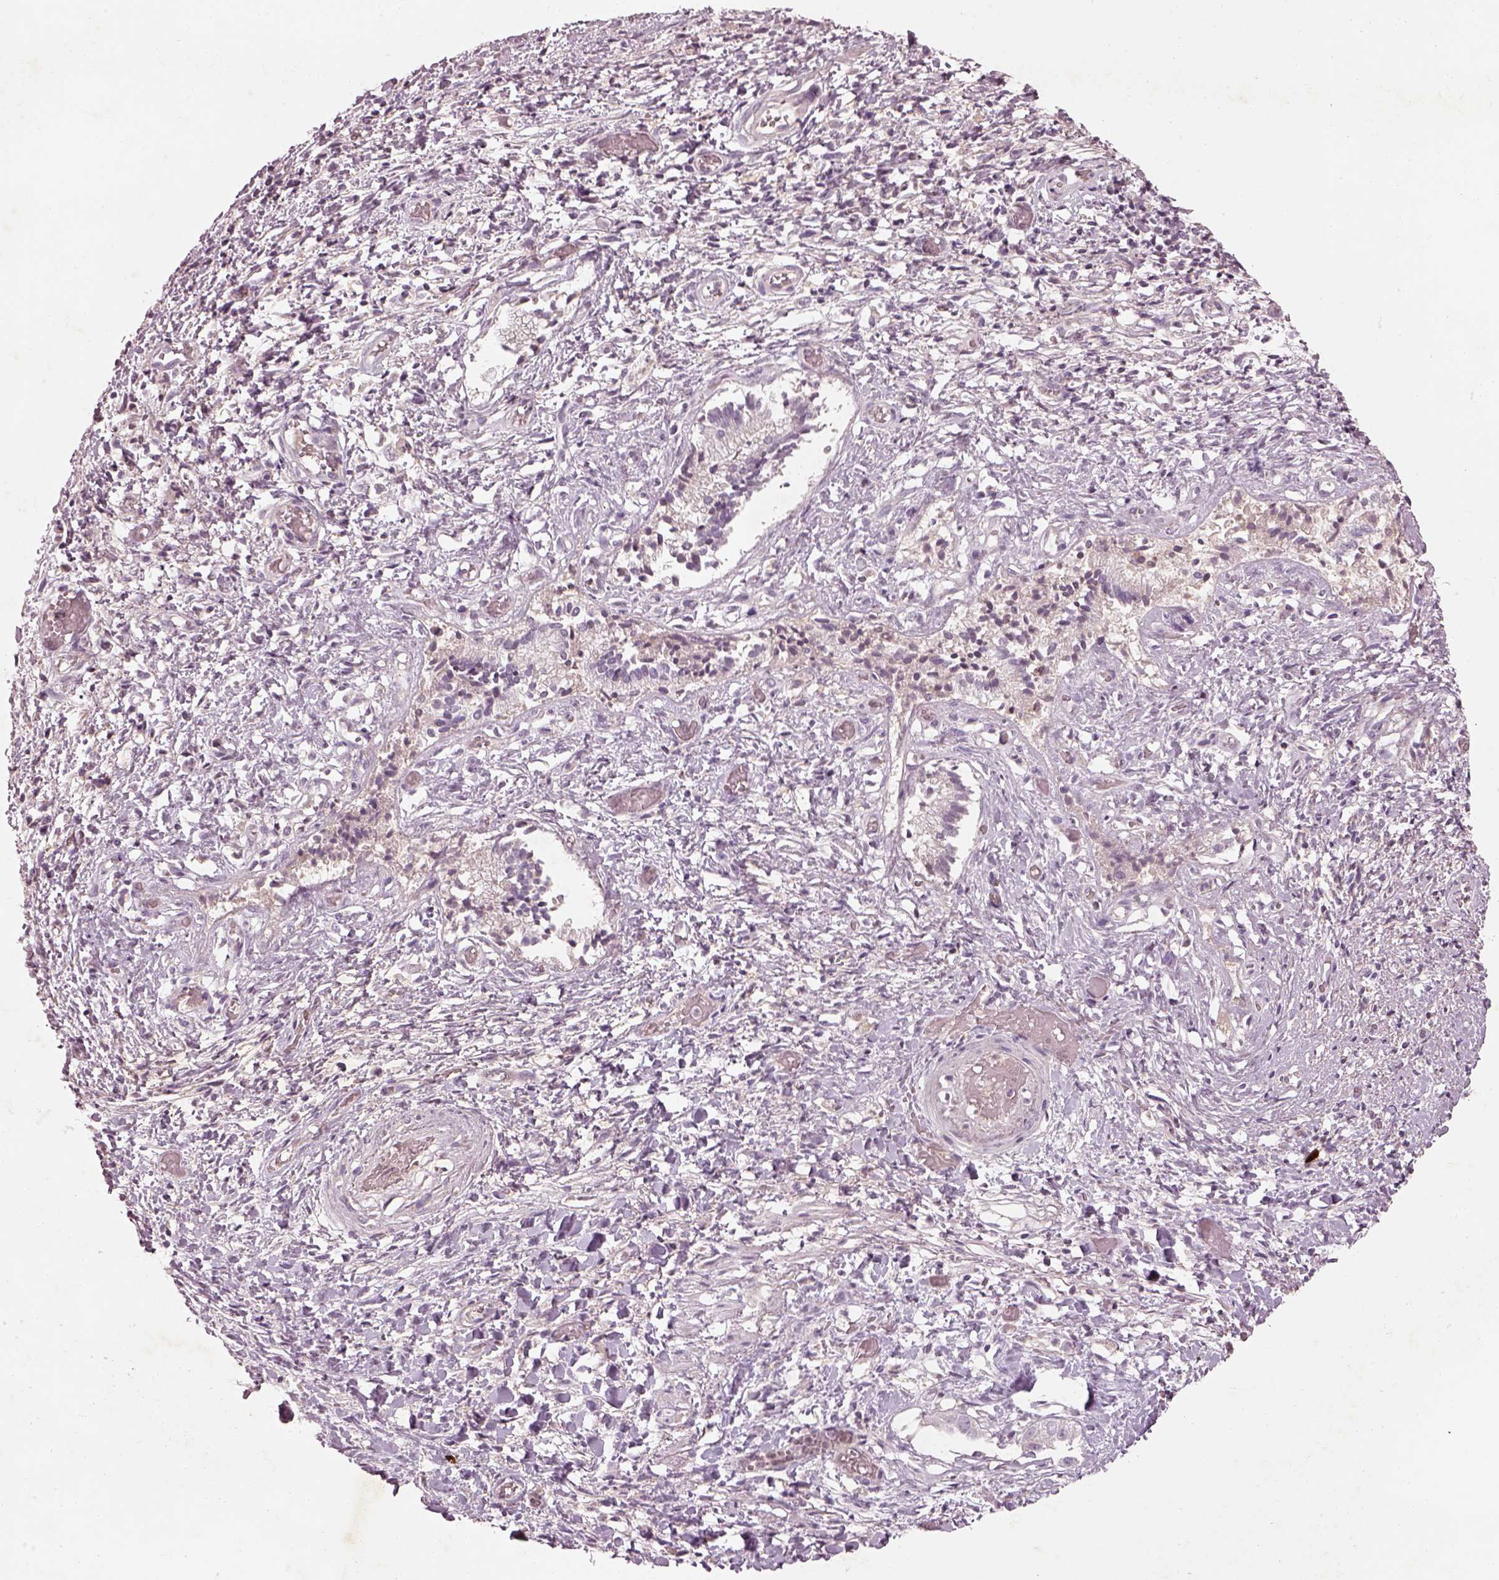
{"staining": {"intensity": "negative", "quantity": "none", "location": "none"}, "tissue": "liver cancer", "cell_type": "Tumor cells", "image_type": "cancer", "snomed": [{"axis": "morphology", "description": "Cholangiocarcinoma"}, {"axis": "topography", "description": "Liver"}], "caption": "Immunohistochemistry image of human liver cholangiocarcinoma stained for a protein (brown), which displays no positivity in tumor cells. (Immunohistochemistry (ihc), brightfield microscopy, high magnification).", "gene": "TLX3", "patient": {"sex": "female", "age": 52}}